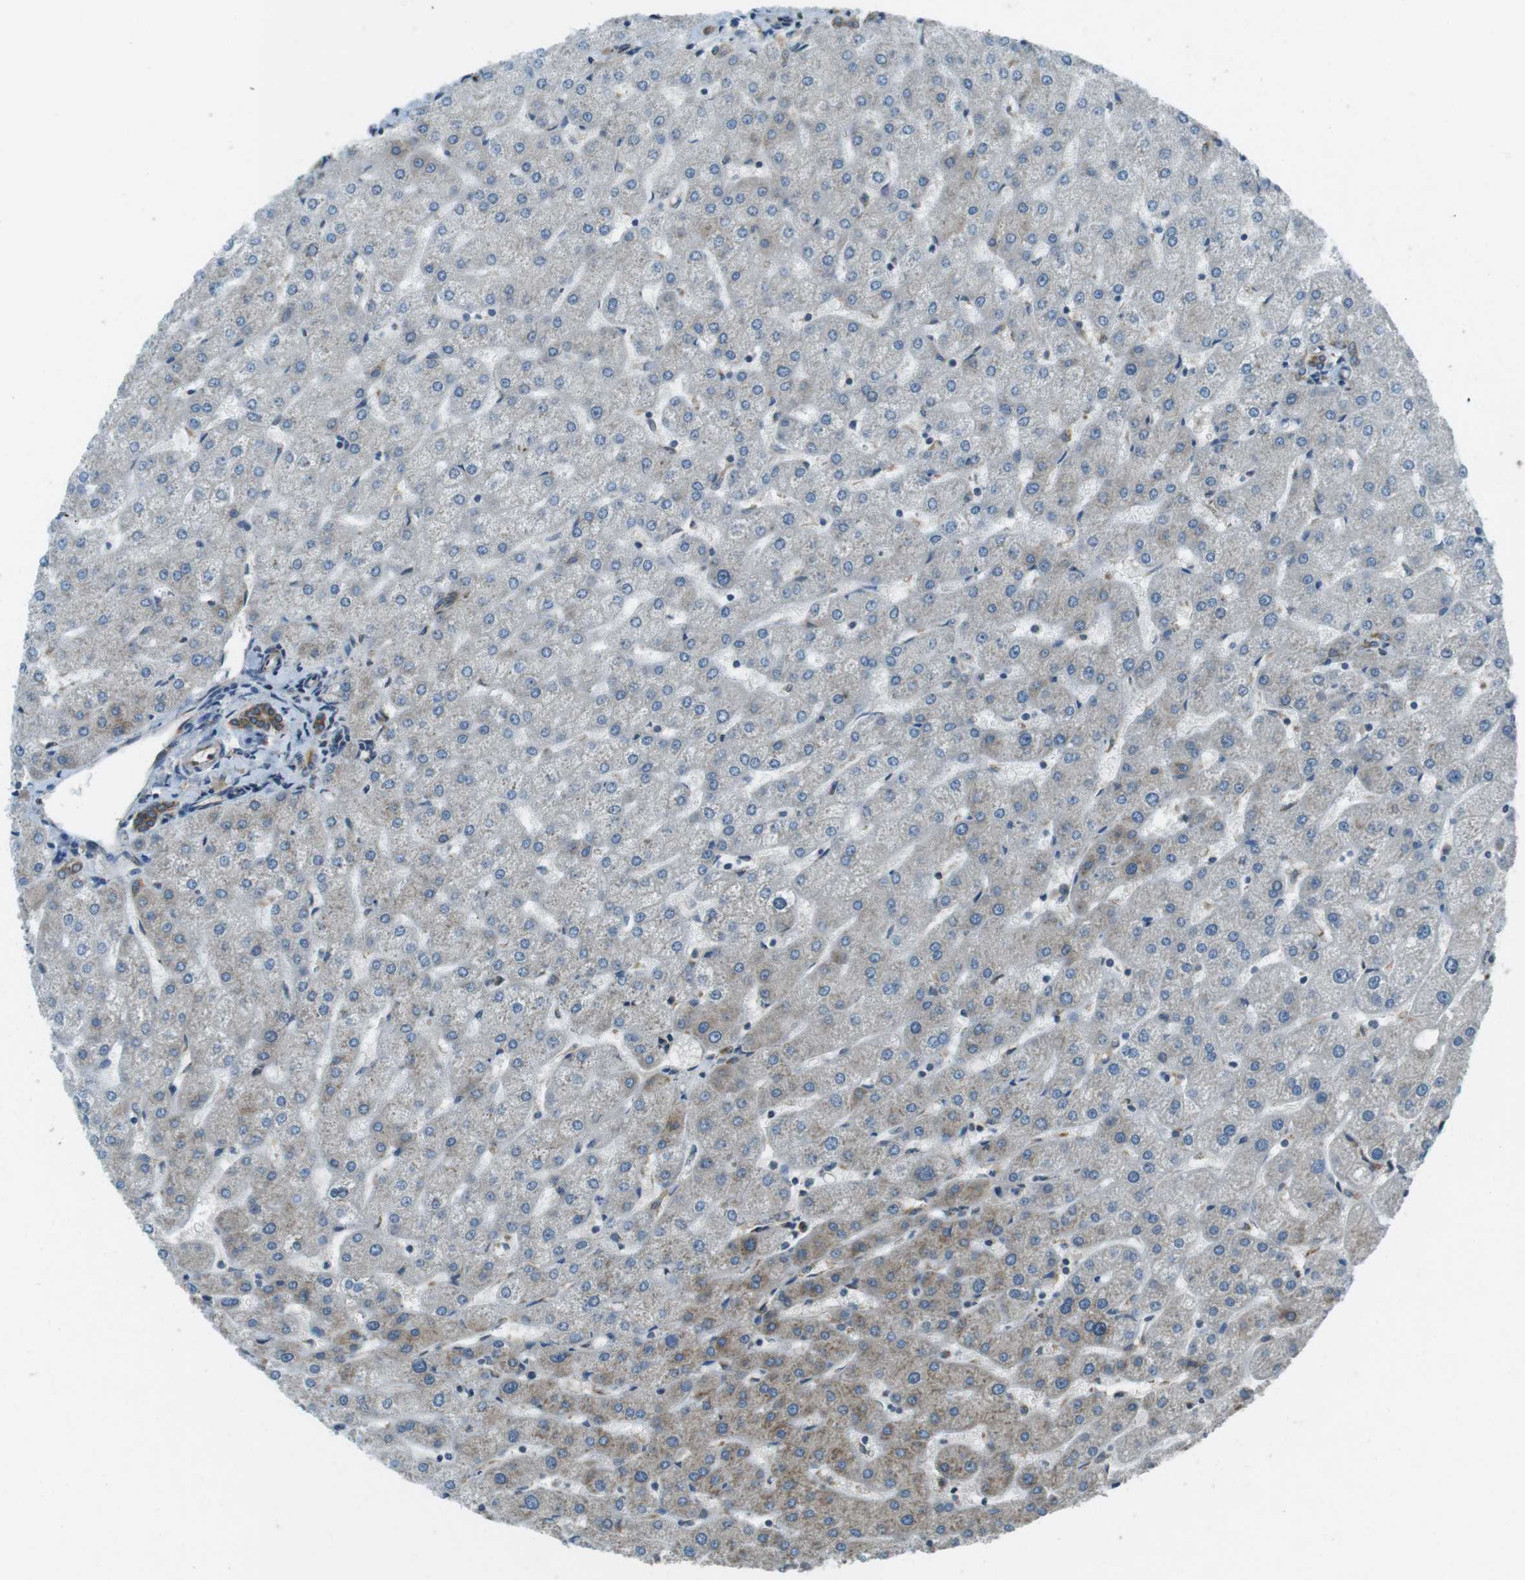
{"staining": {"intensity": "moderate", "quantity": ">75%", "location": "cytoplasmic/membranous"}, "tissue": "liver", "cell_type": "Cholangiocytes", "image_type": "normal", "snomed": [{"axis": "morphology", "description": "Normal tissue, NOS"}, {"axis": "topography", "description": "Liver"}], "caption": "Immunohistochemical staining of normal liver reveals >75% levels of moderate cytoplasmic/membranous protein expression in approximately >75% of cholangiocytes.", "gene": "KTN1", "patient": {"sex": "male", "age": 67}}